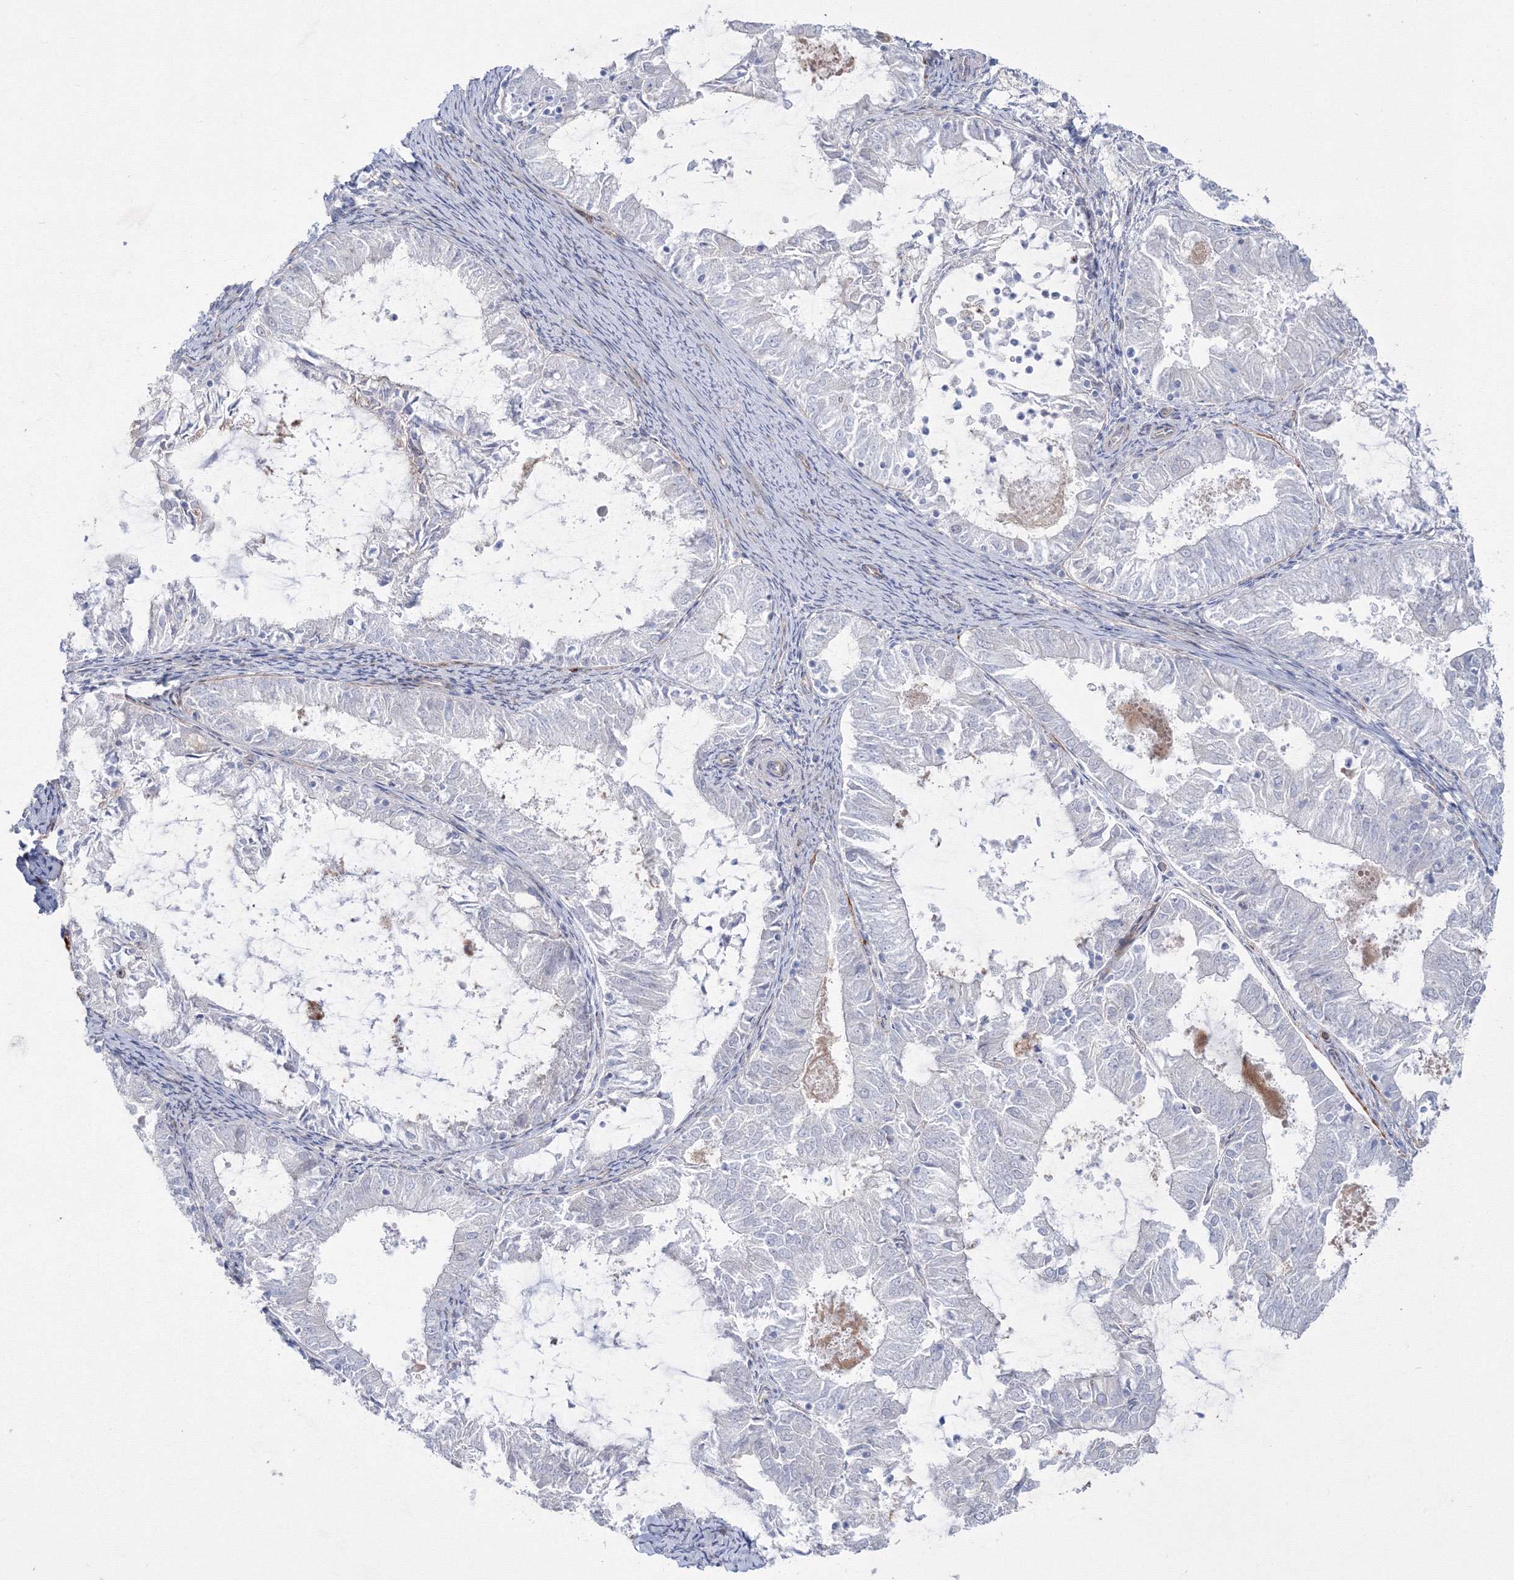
{"staining": {"intensity": "negative", "quantity": "none", "location": "none"}, "tissue": "endometrial cancer", "cell_type": "Tumor cells", "image_type": "cancer", "snomed": [{"axis": "morphology", "description": "Adenocarcinoma, NOS"}, {"axis": "topography", "description": "Endometrium"}], "caption": "Immunohistochemical staining of endometrial adenocarcinoma displays no significant staining in tumor cells.", "gene": "HYAL2", "patient": {"sex": "female", "age": 57}}